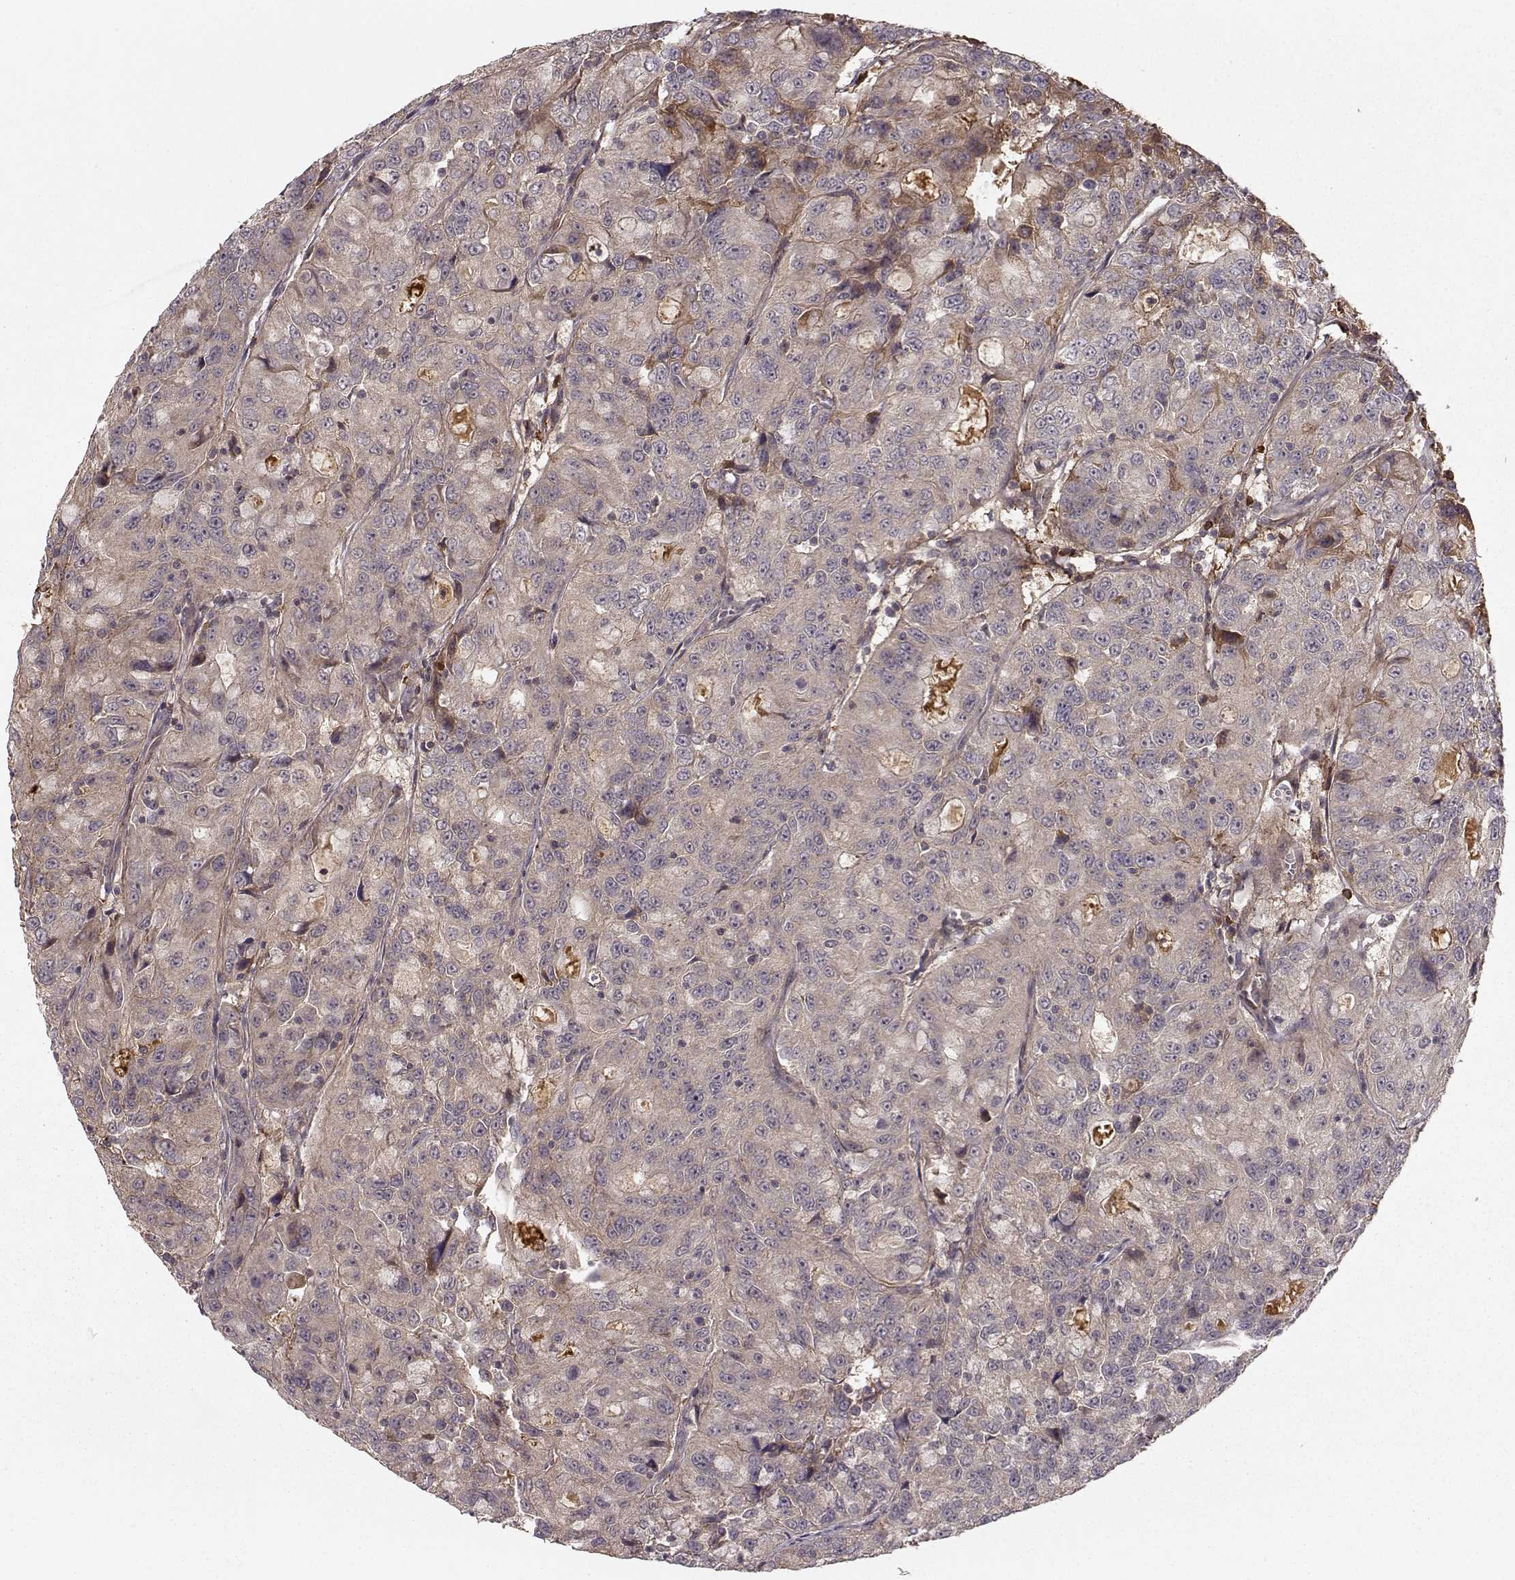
{"staining": {"intensity": "weak", "quantity": "<25%", "location": "cytoplasmic/membranous"}, "tissue": "urothelial cancer", "cell_type": "Tumor cells", "image_type": "cancer", "snomed": [{"axis": "morphology", "description": "Urothelial carcinoma, NOS"}, {"axis": "morphology", "description": "Urothelial carcinoma, High grade"}, {"axis": "topography", "description": "Urinary bladder"}], "caption": "Immunohistochemistry (IHC) histopathology image of neoplastic tissue: human urothelial cancer stained with DAB (3,3'-diaminobenzidine) demonstrates no significant protein positivity in tumor cells.", "gene": "WNT6", "patient": {"sex": "female", "age": 73}}